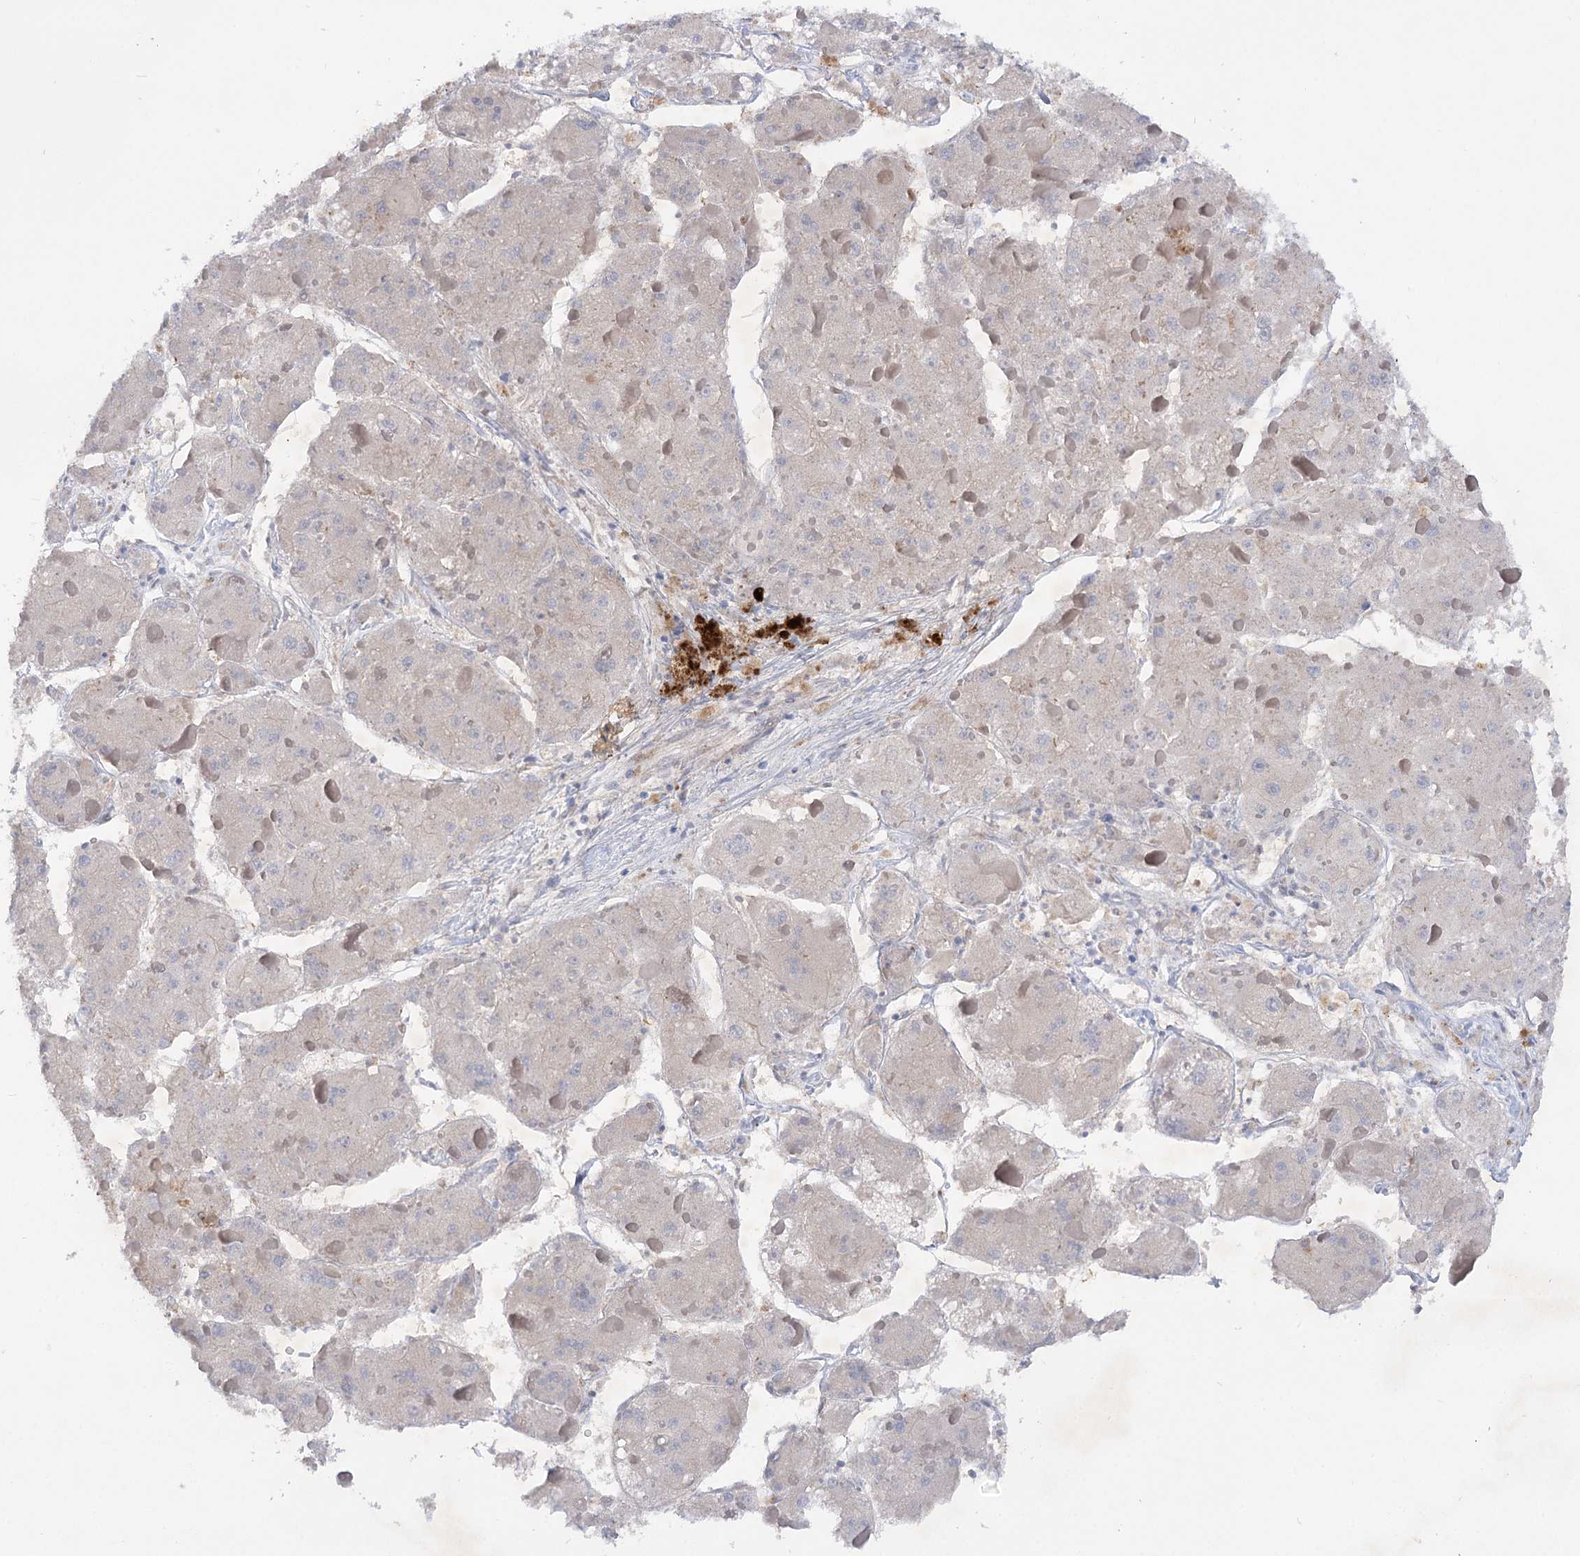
{"staining": {"intensity": "negative", "quantity": "none", "location": "none"}, "tissue": "liver cancer", "cell_type": "Tumor cells", "image_type": "cancer", "snomed": [{"axis": "morphology", "description": "Carcinoma, Hepatocellular, NOS"}, {"axis": "topography", "description": "Liver"}], "caption": "Photomicrograph shows no protein expression in tumor cells of liver cancer (hepatocellular carcinoma) tissue.", "gene": "GBF1", "patient": {"sex": "female", "age": 73}}